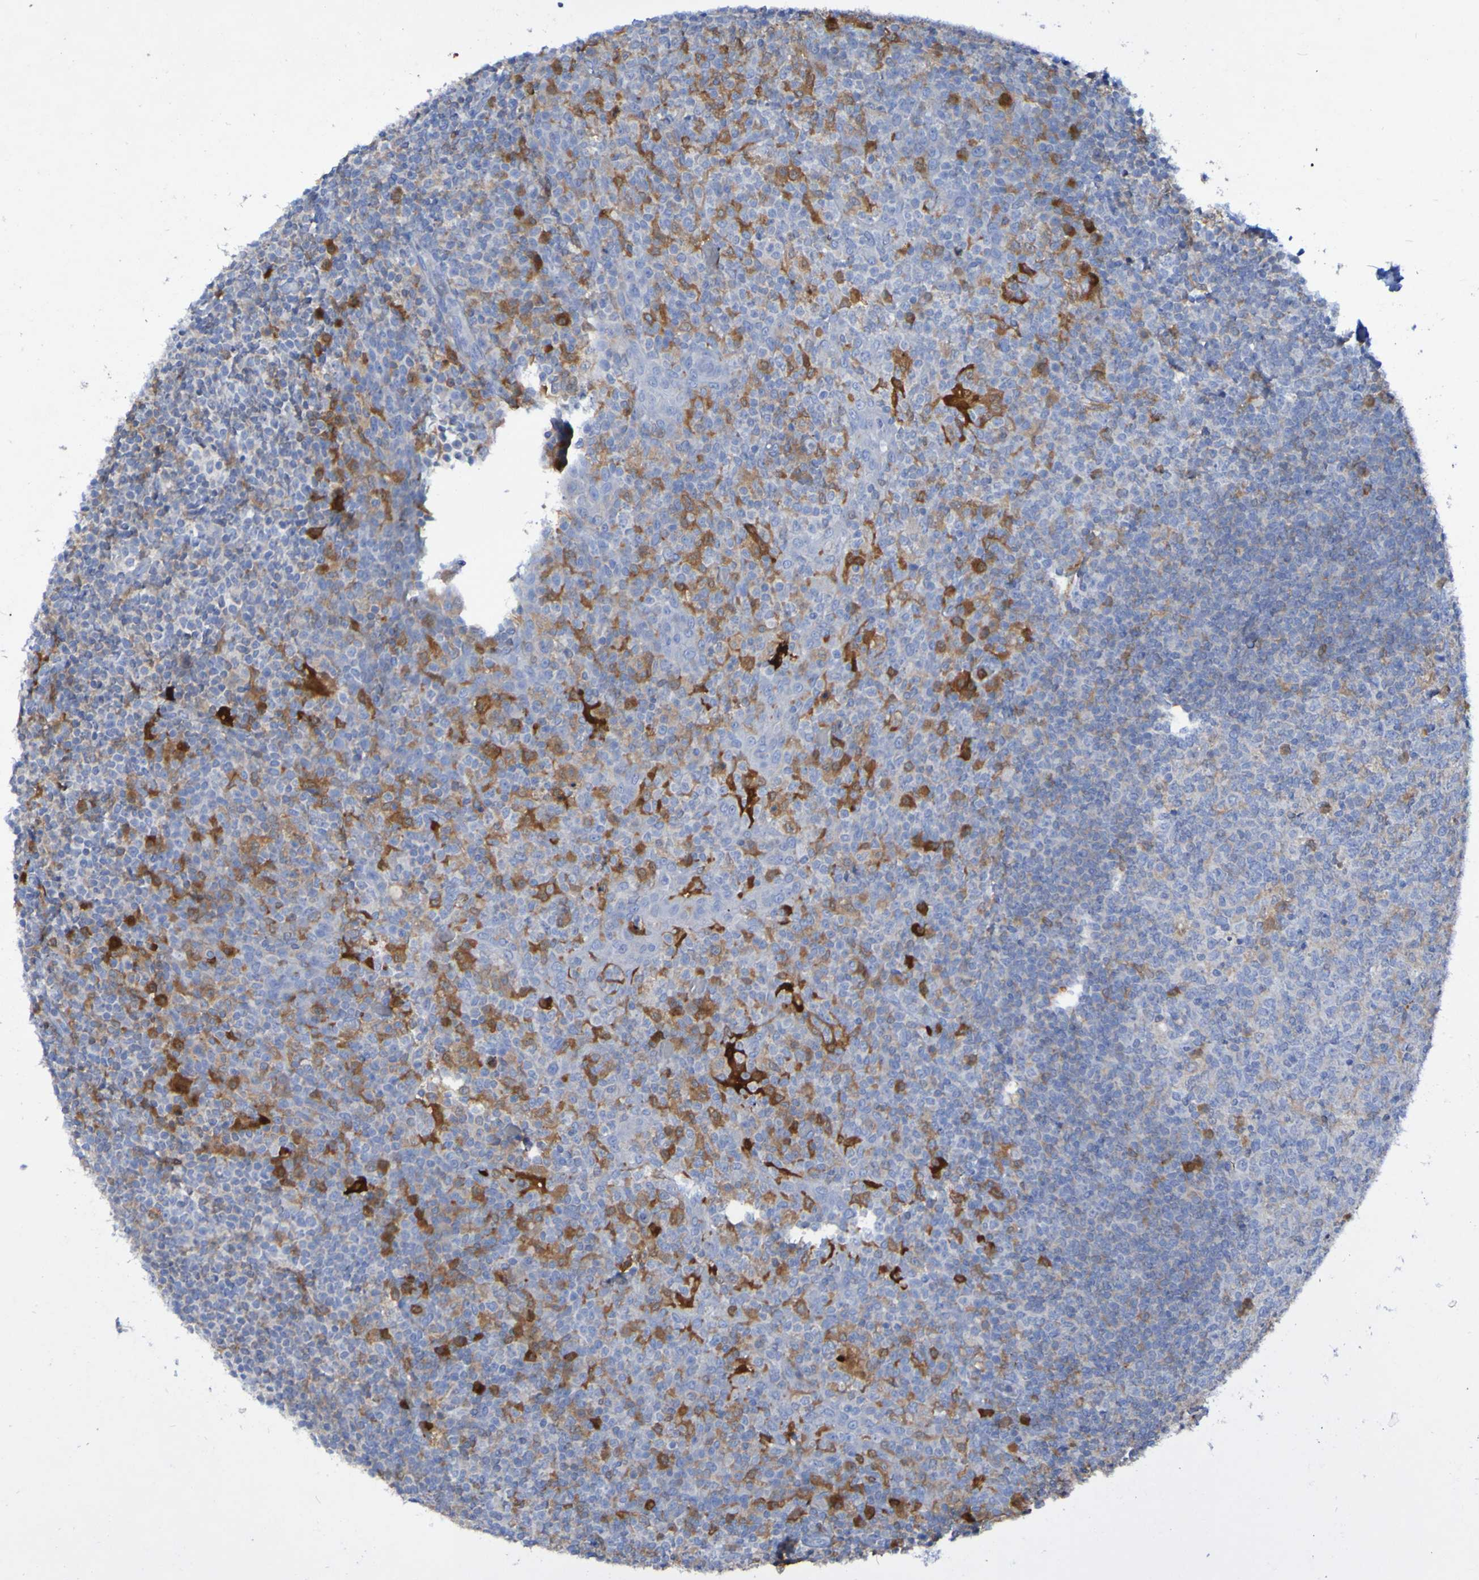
{"staining": {"intensity": "moderate", "quantity": "<25%", "location": "cytoplasmic/membranous"}, "tissue": "tonsil", "cell_type": "Germinal center cells", "image_type": "normal", "snomed": [{"axis": "morphology", "description": "Normal tissue, NOS"}, {"axis": "topography", "description": "Tonsil"}], "caption": "Immunohistochemistry (IHC) of normal human tonsil exhibits low levels of moderate cytoplasmic/membranous expression in approximately <25% of germinal center cells.", "gene": "MPPE1", "patient": {"sex": "female", "age": 19}}